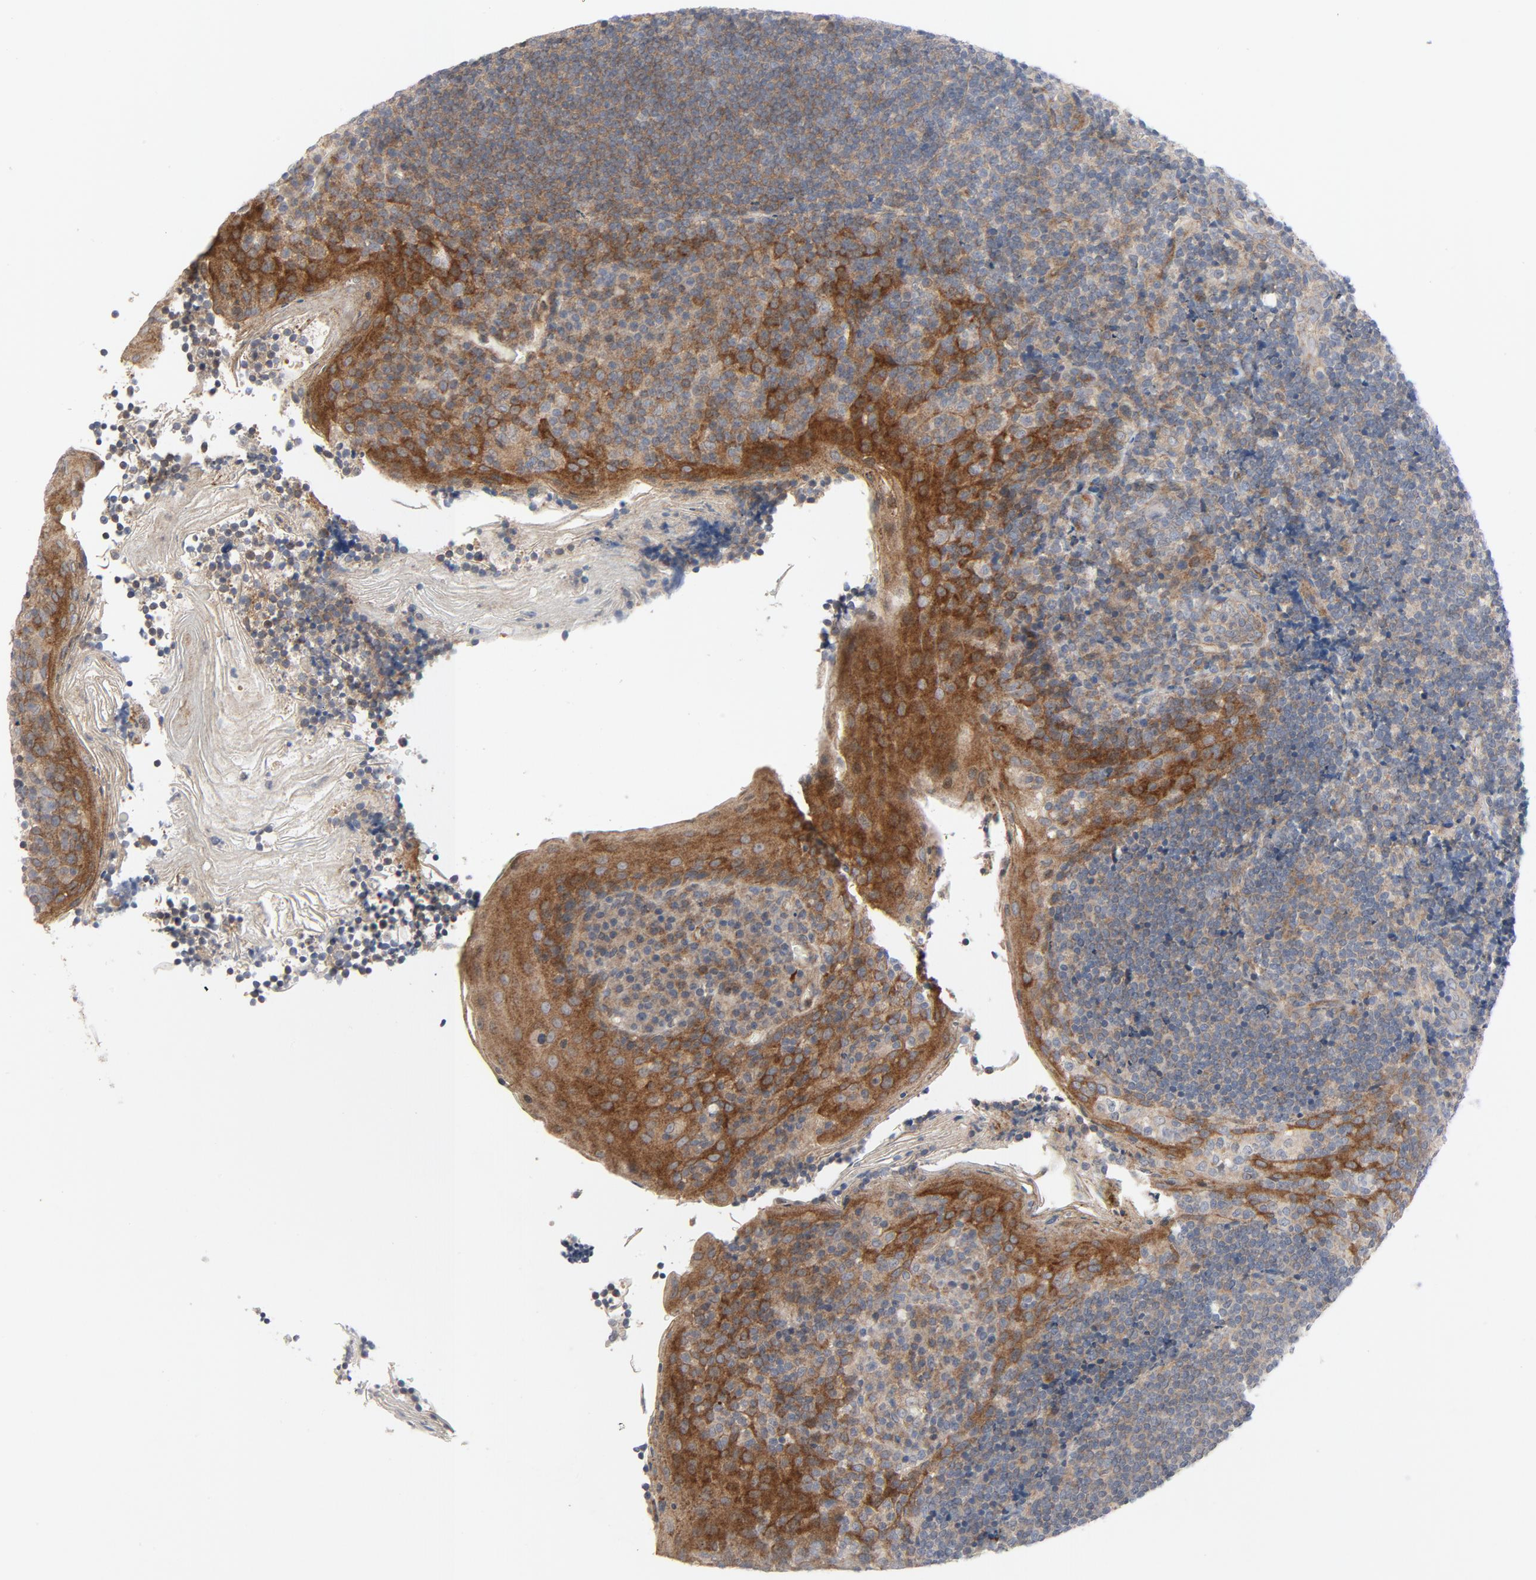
{"staining": {"intensity": "moderate", "quantity": ">75%", "location": "cytoplasmic/membranous"}, "tissue": "tonsil", "cell_type": "Germinal center cells", "image_type": "normal", "snomed": [{"axis": "morphology", "description": "Normal tissue, NOS"}, {"axis": "topography", "description": "Tonsil"}], "caption": "This is an image of immunohistochemistry staining of normal tonsil, which shows moderate staining in the cytoplasmic/membranous of germinal center cells.", "gene": "TSG101", "patient": {"sex": "male", "age": 31}}